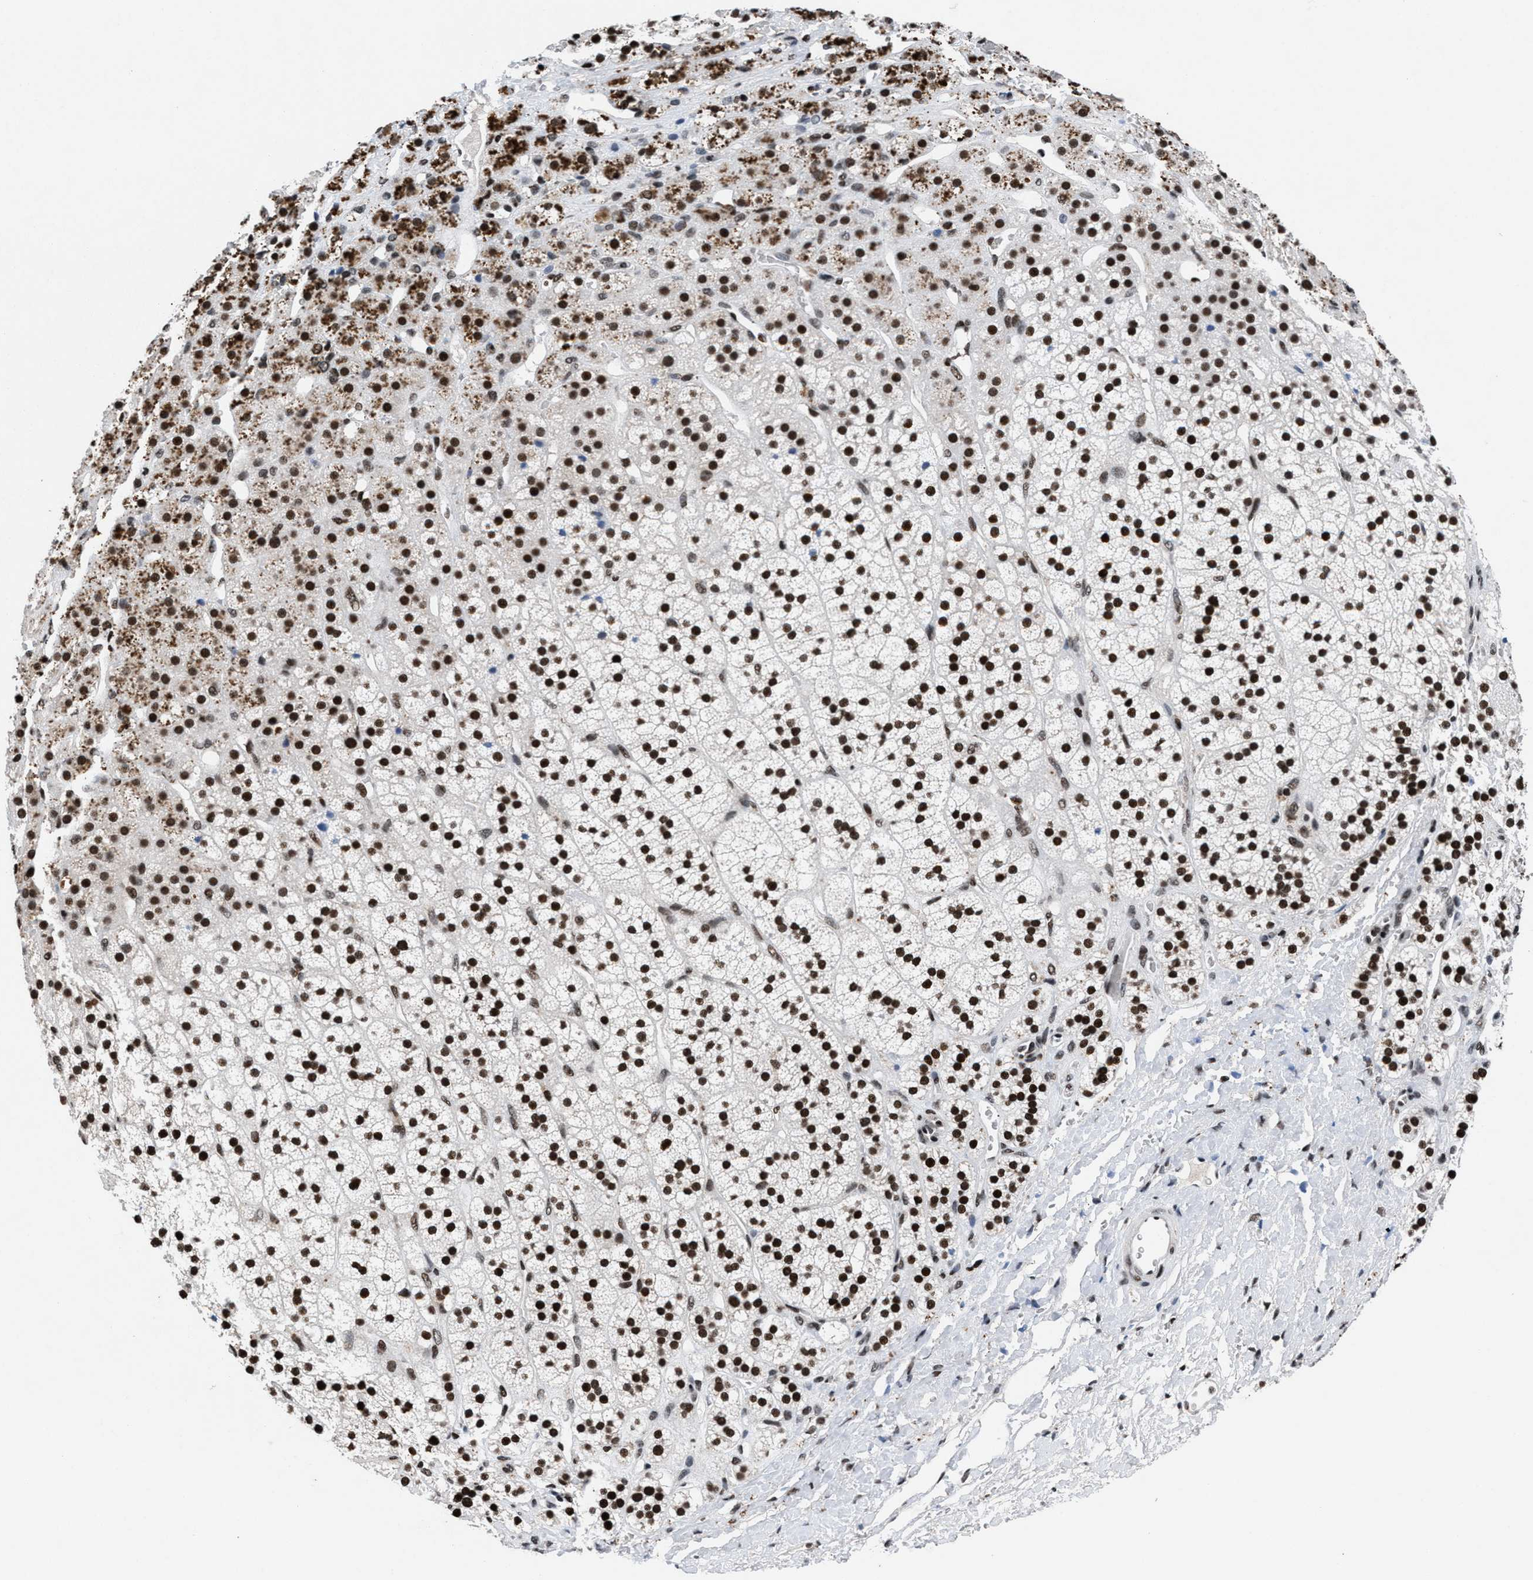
{"staining": {"intensity": "strong", "quantity": "25%-75%", "location": "nuclear"}, "tissue": "adrenal gland", "cell_type": "Glandular cells", "image_type": "normal", "snomed": [{"axis": "morphology", "description": "Normal tissue, NOS"}, {"axis": "topography", "description": "Adrenal gland"}], "caption": "IHC of benign adrenal gland displays high levels of strong nuclear staining in approximately 25%-75% of glandular cells. The staining is performed using DAB brown chromogen to label protein expression. The nuclei are counter-stained blue using hematoxylin.", "gene": "WDR81", "patient": {"sex": "male", "age": 56}}